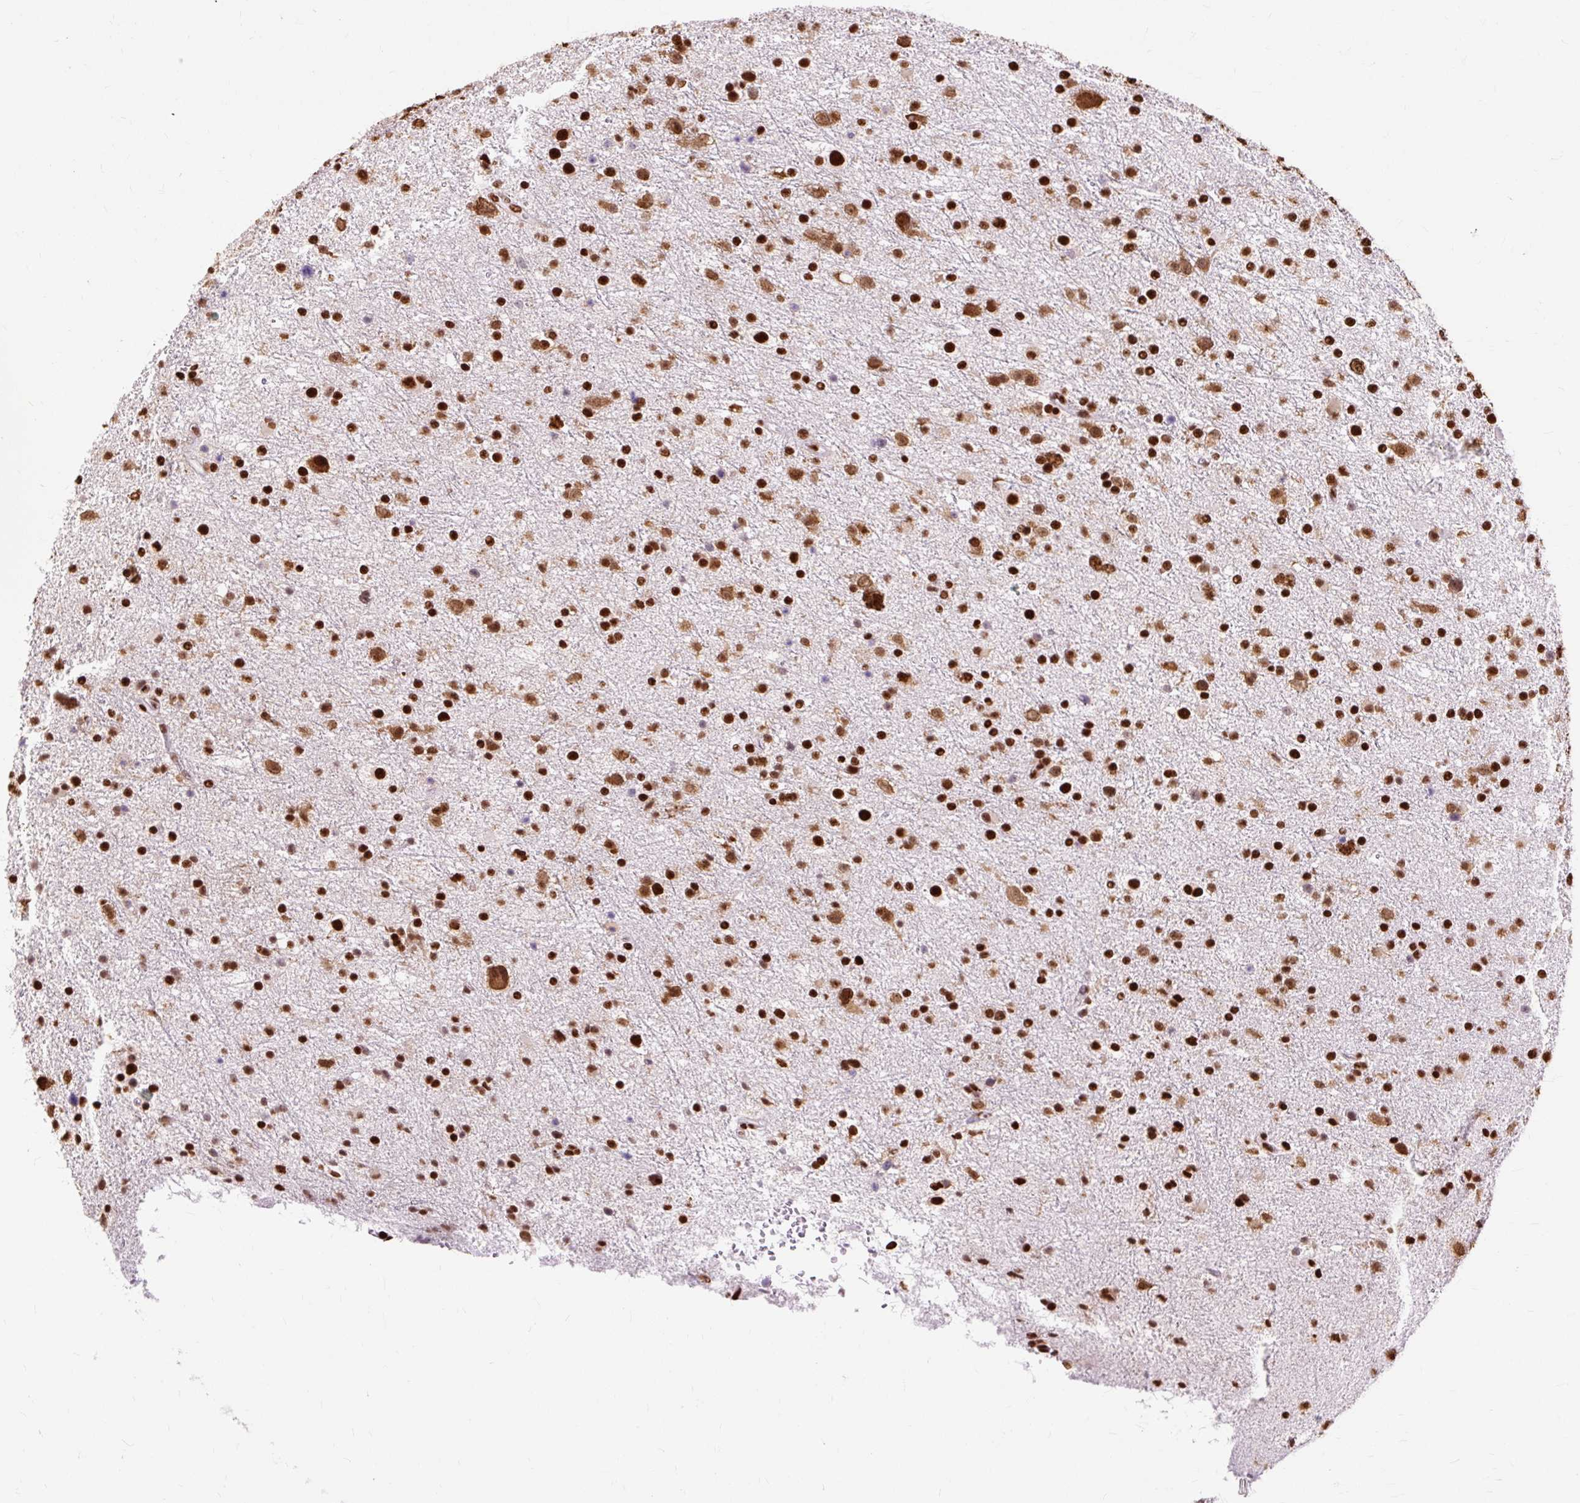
{"staining": {"intensity": "strong", "quantity": ">75%", "location": "nuclear"}, "tissue": "glioma", "cell_type": "Tumor cells", "image_type": "cancer", "snomed": [{"axis": "morphology", "description": "Glioma, malignant, Low grade"}, {"axis": "topography", "description": "Brain"}], "caption": "Immunohistochemistry (IHC) (DAB) staining of human malignant low-grade glioma demonstrates strong nuclear protein expression in about >75% of tumor cells.", "gene": "XRCC6", "patient": {"sex": "female", "age": 32}}